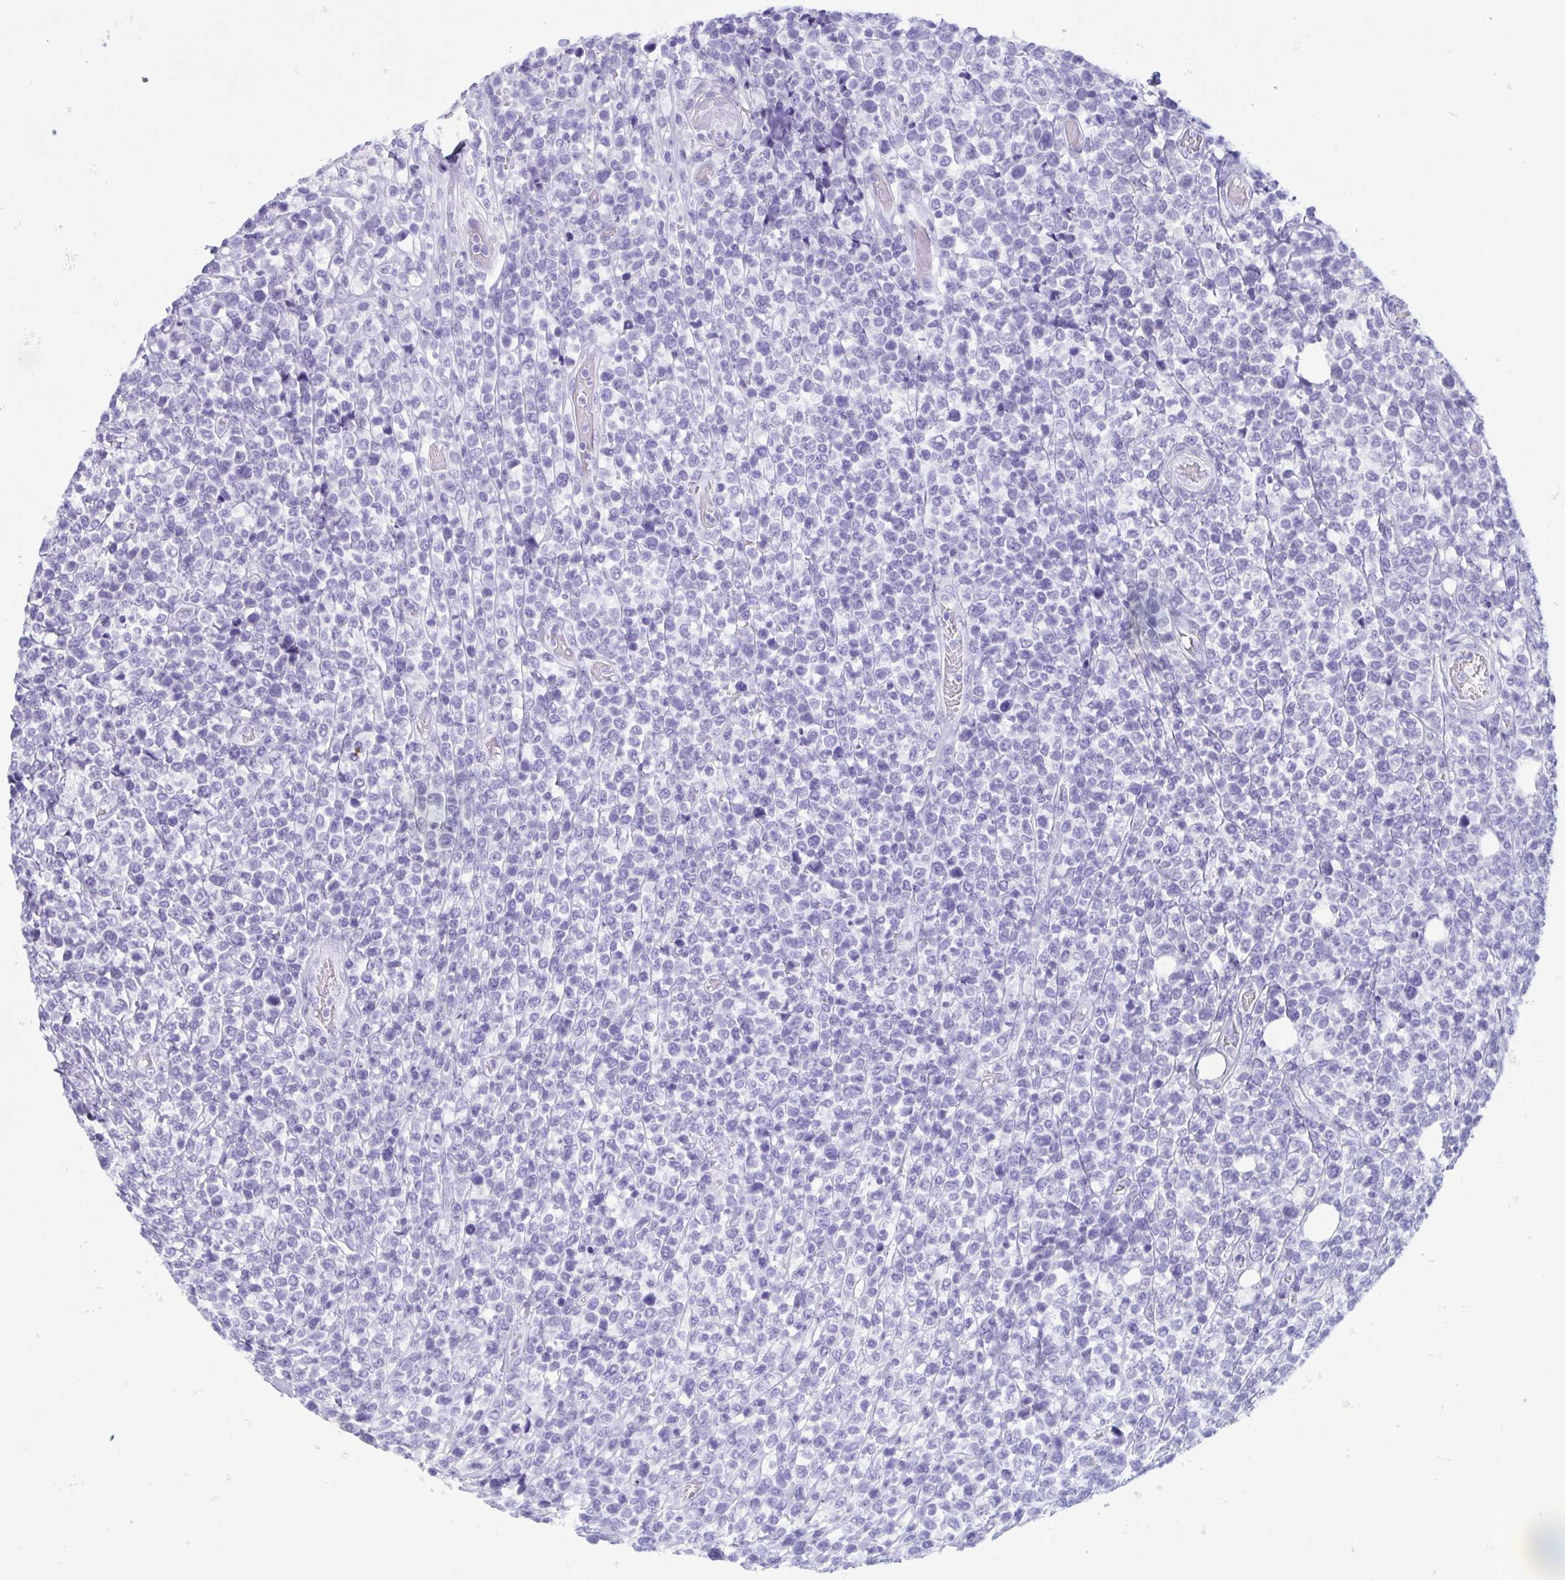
{"staining": {"intensity": "negative", "quantity": "none", "location": "none"}, "tissue": "lymphoma", "cell_type": "Tumor cells", "image_type": "cancer", "snomed": [{"axis": "morphology", "description": "Malignant lymphoma, non-Hodgkin's type, High grade"}, {"axis": "topography", "description": "Soft tissue"}], "caption": "IHC of human lymphoma exhibits no staining in tumor cells. (Stains: DAB immunohistochemistry with hematoxylin counter stain, Microscopy: brightfield microscopy at high magnification).", "gene": "LTF", "patient": {"sex": "female", "age": 56}}